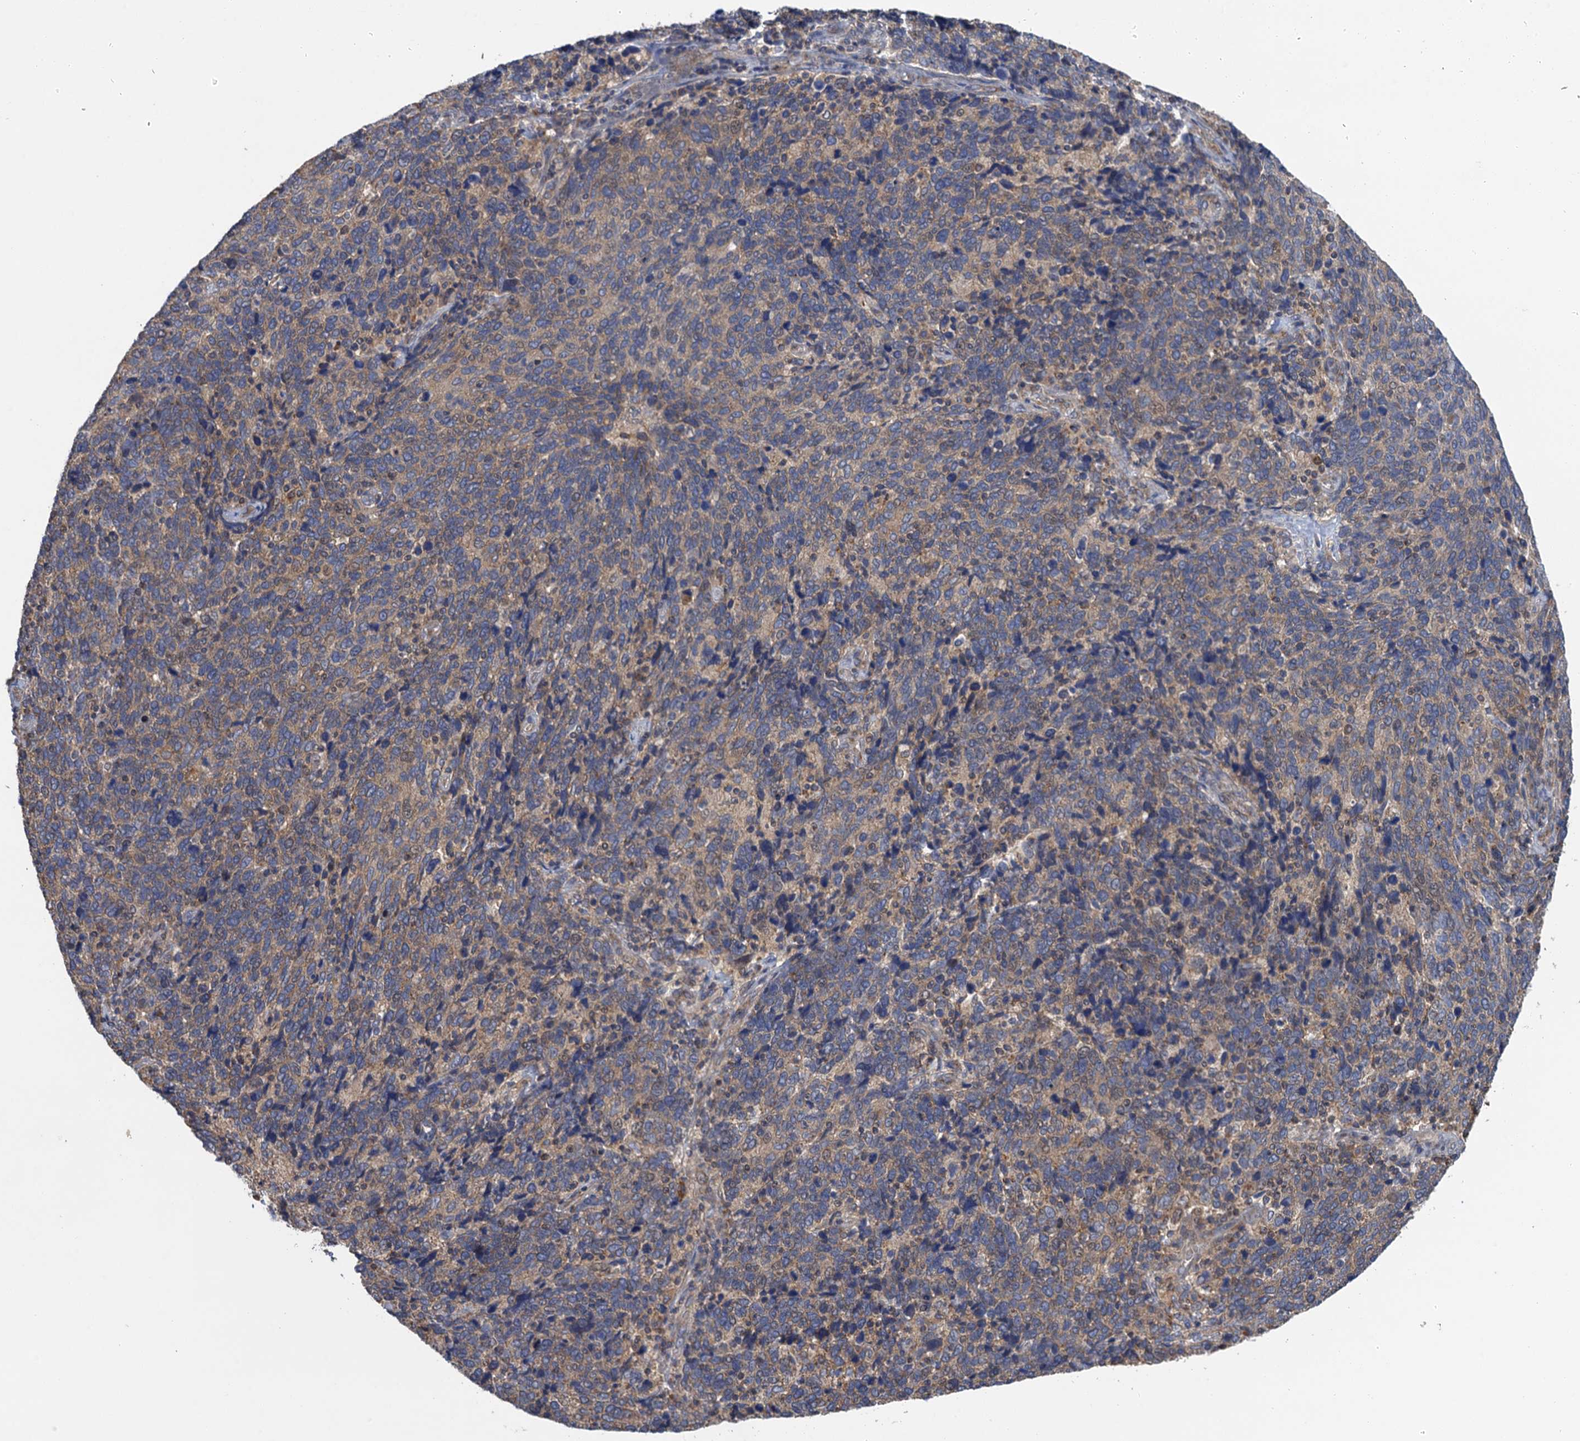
{"staining": {"intensity": "weak", "quantity": "25%-75%", "location": "cytoplasmic/membranous"}, "tissue": "cervical cancer", "cell_type": "Tumor cells", "image_type": "cancer", "snomed": [{"axis": "morphology", "description": "Squamous cell carcinoma, NOS"}, {"axis": "topography", "description": "Cervix"}], "caption": "A brown stain labels weak cytoplasmic/membranous positivity of a protein in squamous cell carcinoma (cervical) tumor cells.", "gene": "WDR88", "patient": {"sex": "female", "age": 41}}